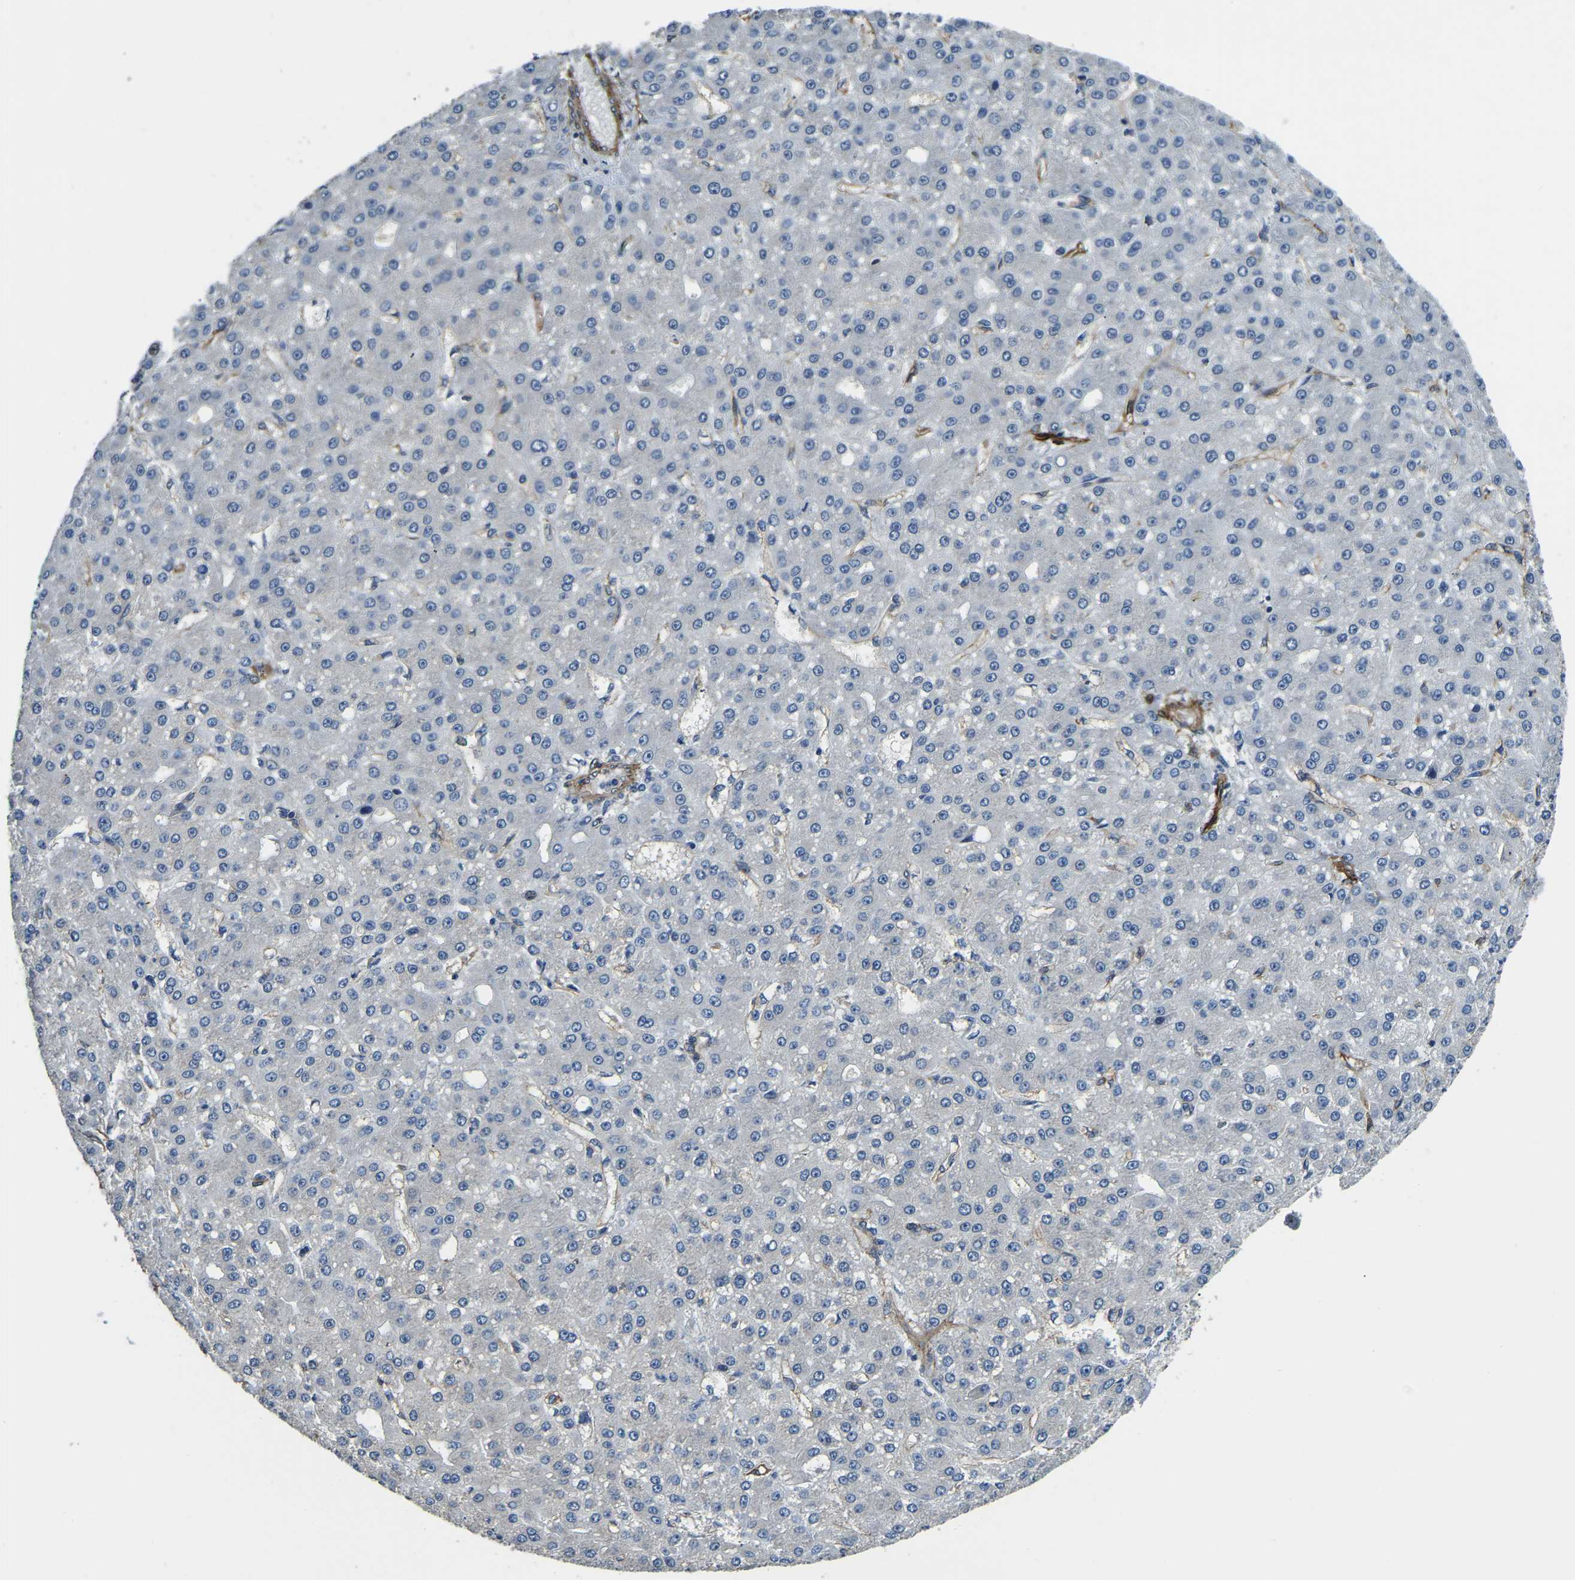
{"staining": {"intensity": "negative", "quantity": "none", "location": "none"}, "tissue": "liver cancer", "cell_type": "Tumor cells", "image_type": "cancer", "snomed": [{"axis": "morphology", "description": "Carcinoma, Hepatocellular, NOS"}, {"axis": "topography", "description": "Liver"}], "caption": "DAB immunohistochemical staining of human hepatocellular carcinoma (liver) shows no significant positivity in tumor cells.", "gene": "RNF39", "patient": {"sex": "male", "age": 67}}